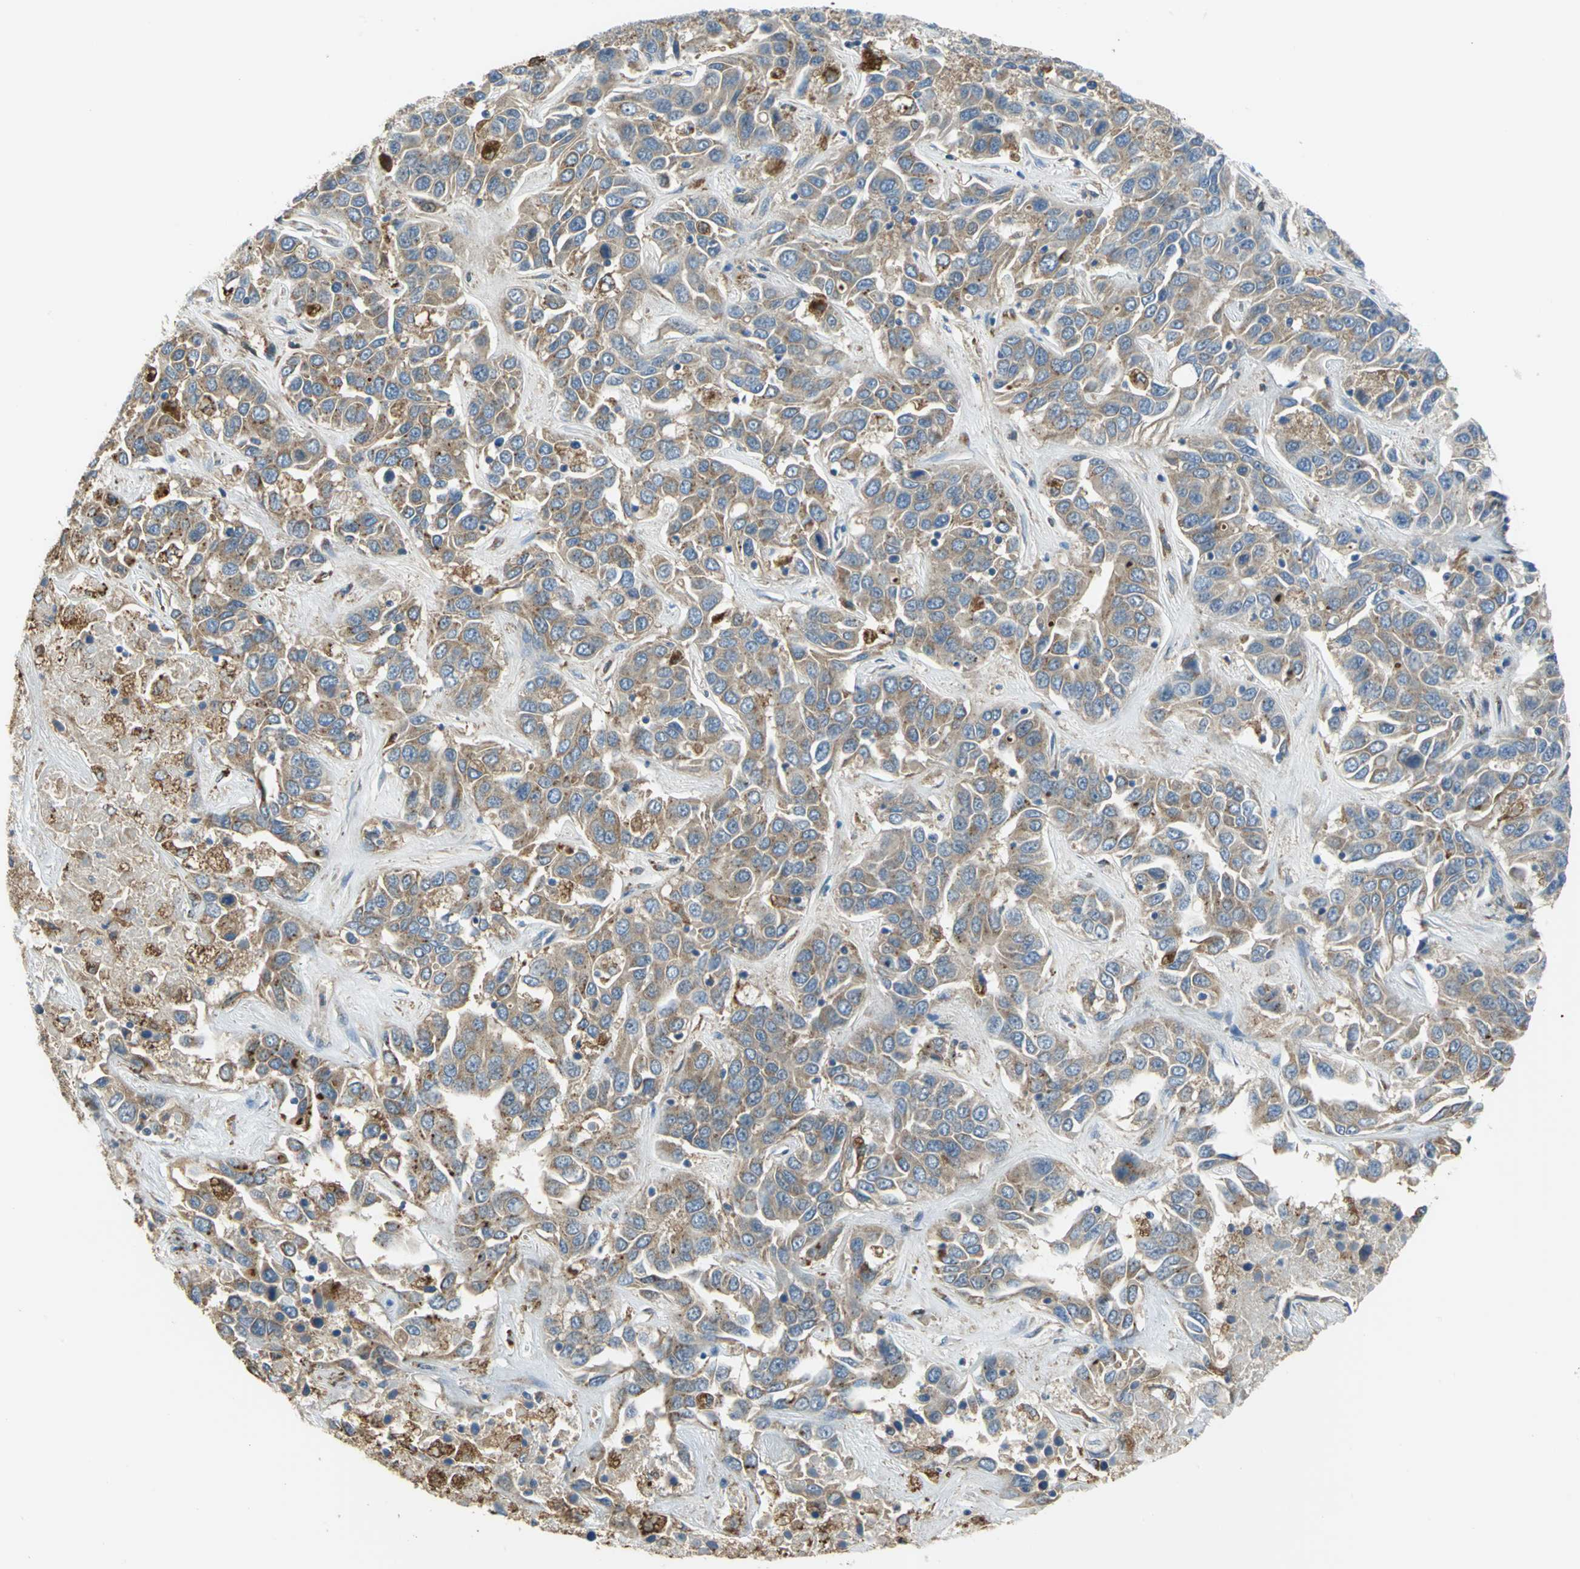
{"staining": {"intensity": "weak", "quantity": "25%-75%", "location": "cytoplasmic/membranous"}, "tissue": "liver cancer", "cell_type": "Tumor cells", "image_type": "cancer", "snomed": [{"axis": "morphology", "description": "Cholangiocarcinoma"}, {"axis": "topography", "description": "Liver"}], "caption": "Immunohistochemistry histopathology image of neoplastic tissue: human liver cancer (cholangiocarcinoma) stained using immunohistochemistry (IHC) displays low levels of weak protein expression localized specifically in the cytoplasmic/membranous of tumor cells, appearing as a cytoplasmic/membranous brown color.", "gene": "DIAPH2", "patient": {"sex": "female", "age": 52}}